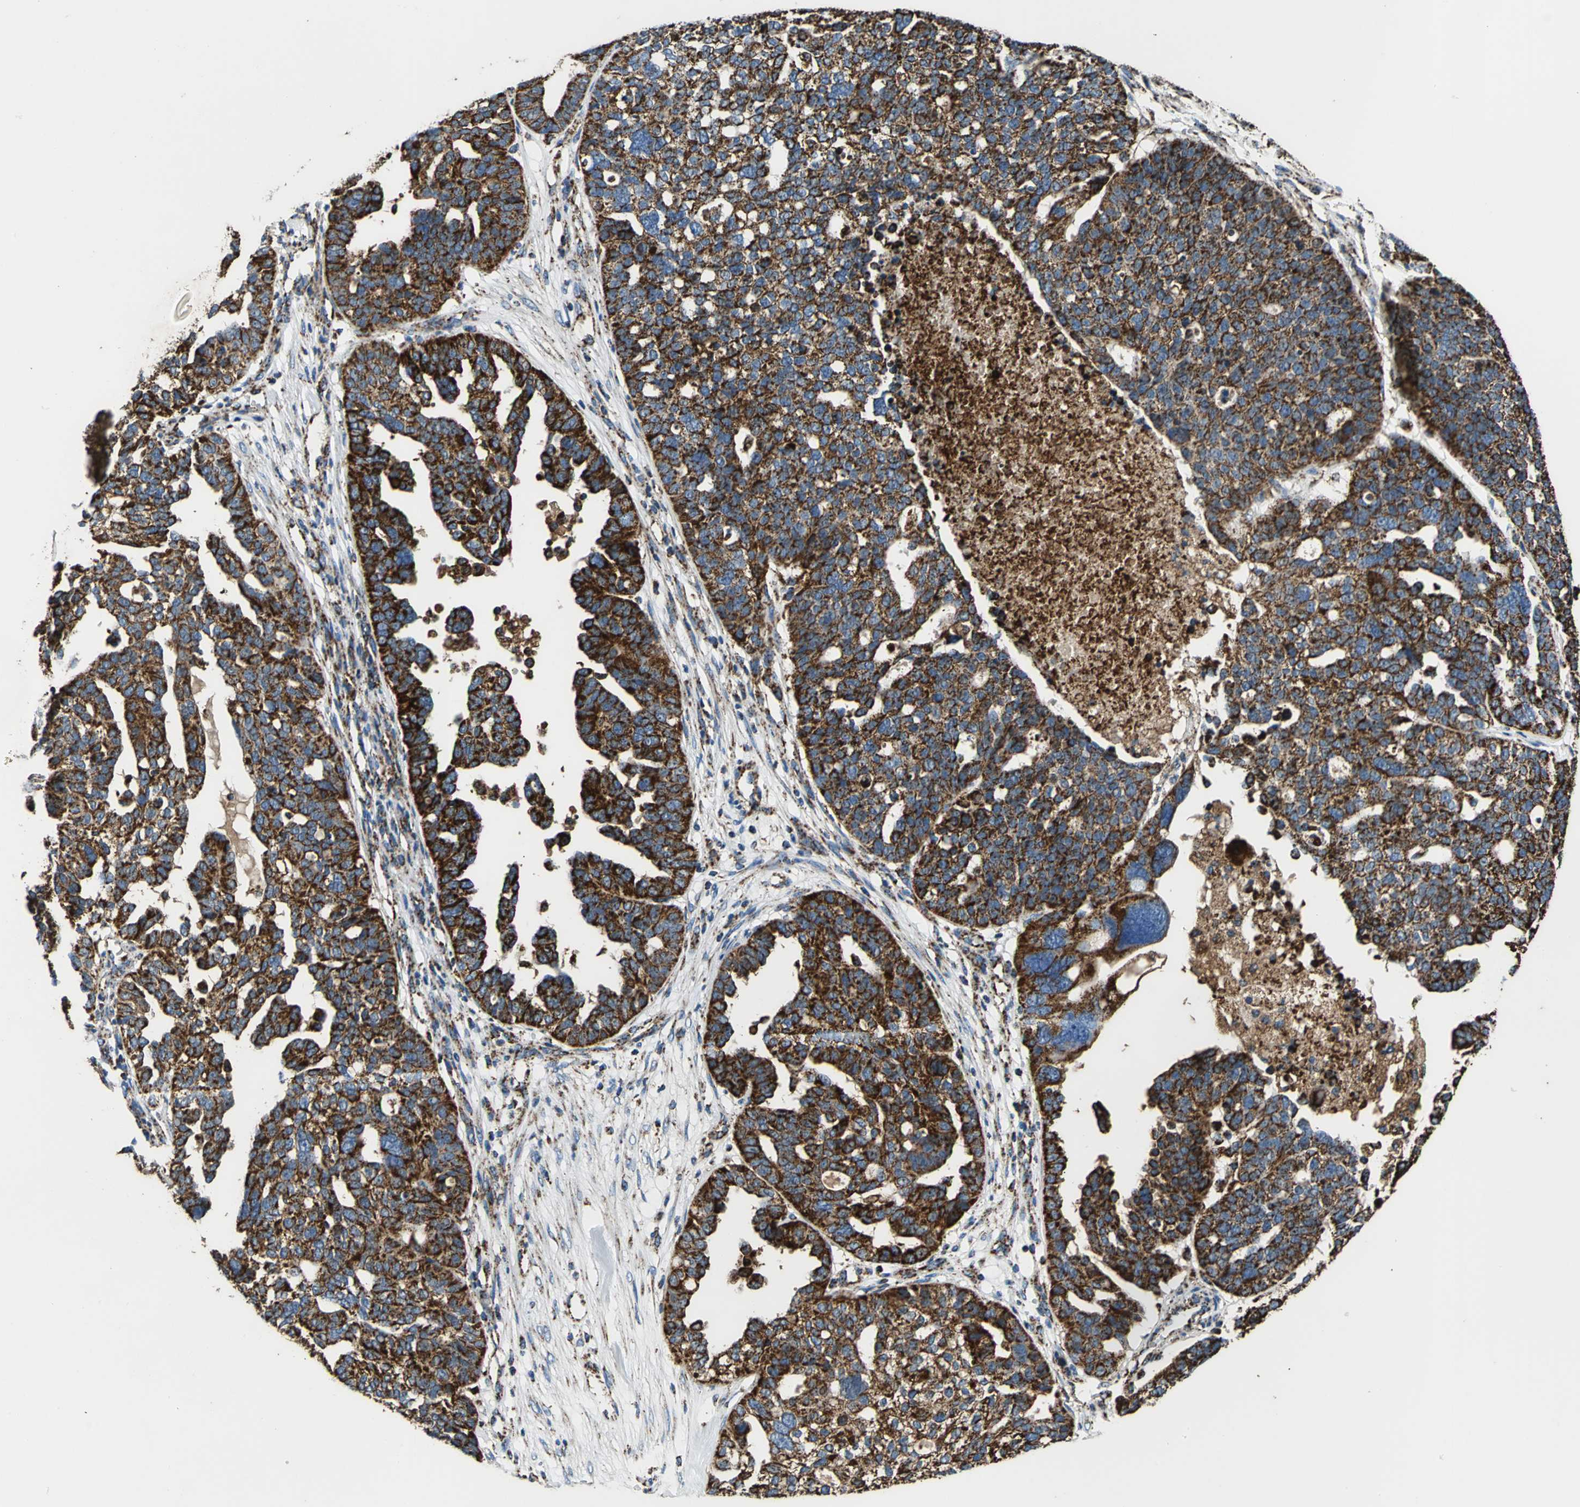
{"staining": {"intensity": "strong", "quantity": ">75%", "location": "cytoplasmic/membranous"}, "tissue": "ovarian cancer", "cell_type": "Tumor cells", "image_type": "cancer", "snomed": [{"axis": "morphology", "description": "Cystadenocarcinoma, serous, NOS"}, {"axis": "topography", "description": "Ovary"}], "caption": "About >75% of tumor cells in human serous cystadenocarcinoma (ovarian) reveal strong cytoplasmic/membranous protein expression as visualized by brown immunohistochemical staining.", "gene": "ECH1", "patient": {"sex": "female", "age": 59}}